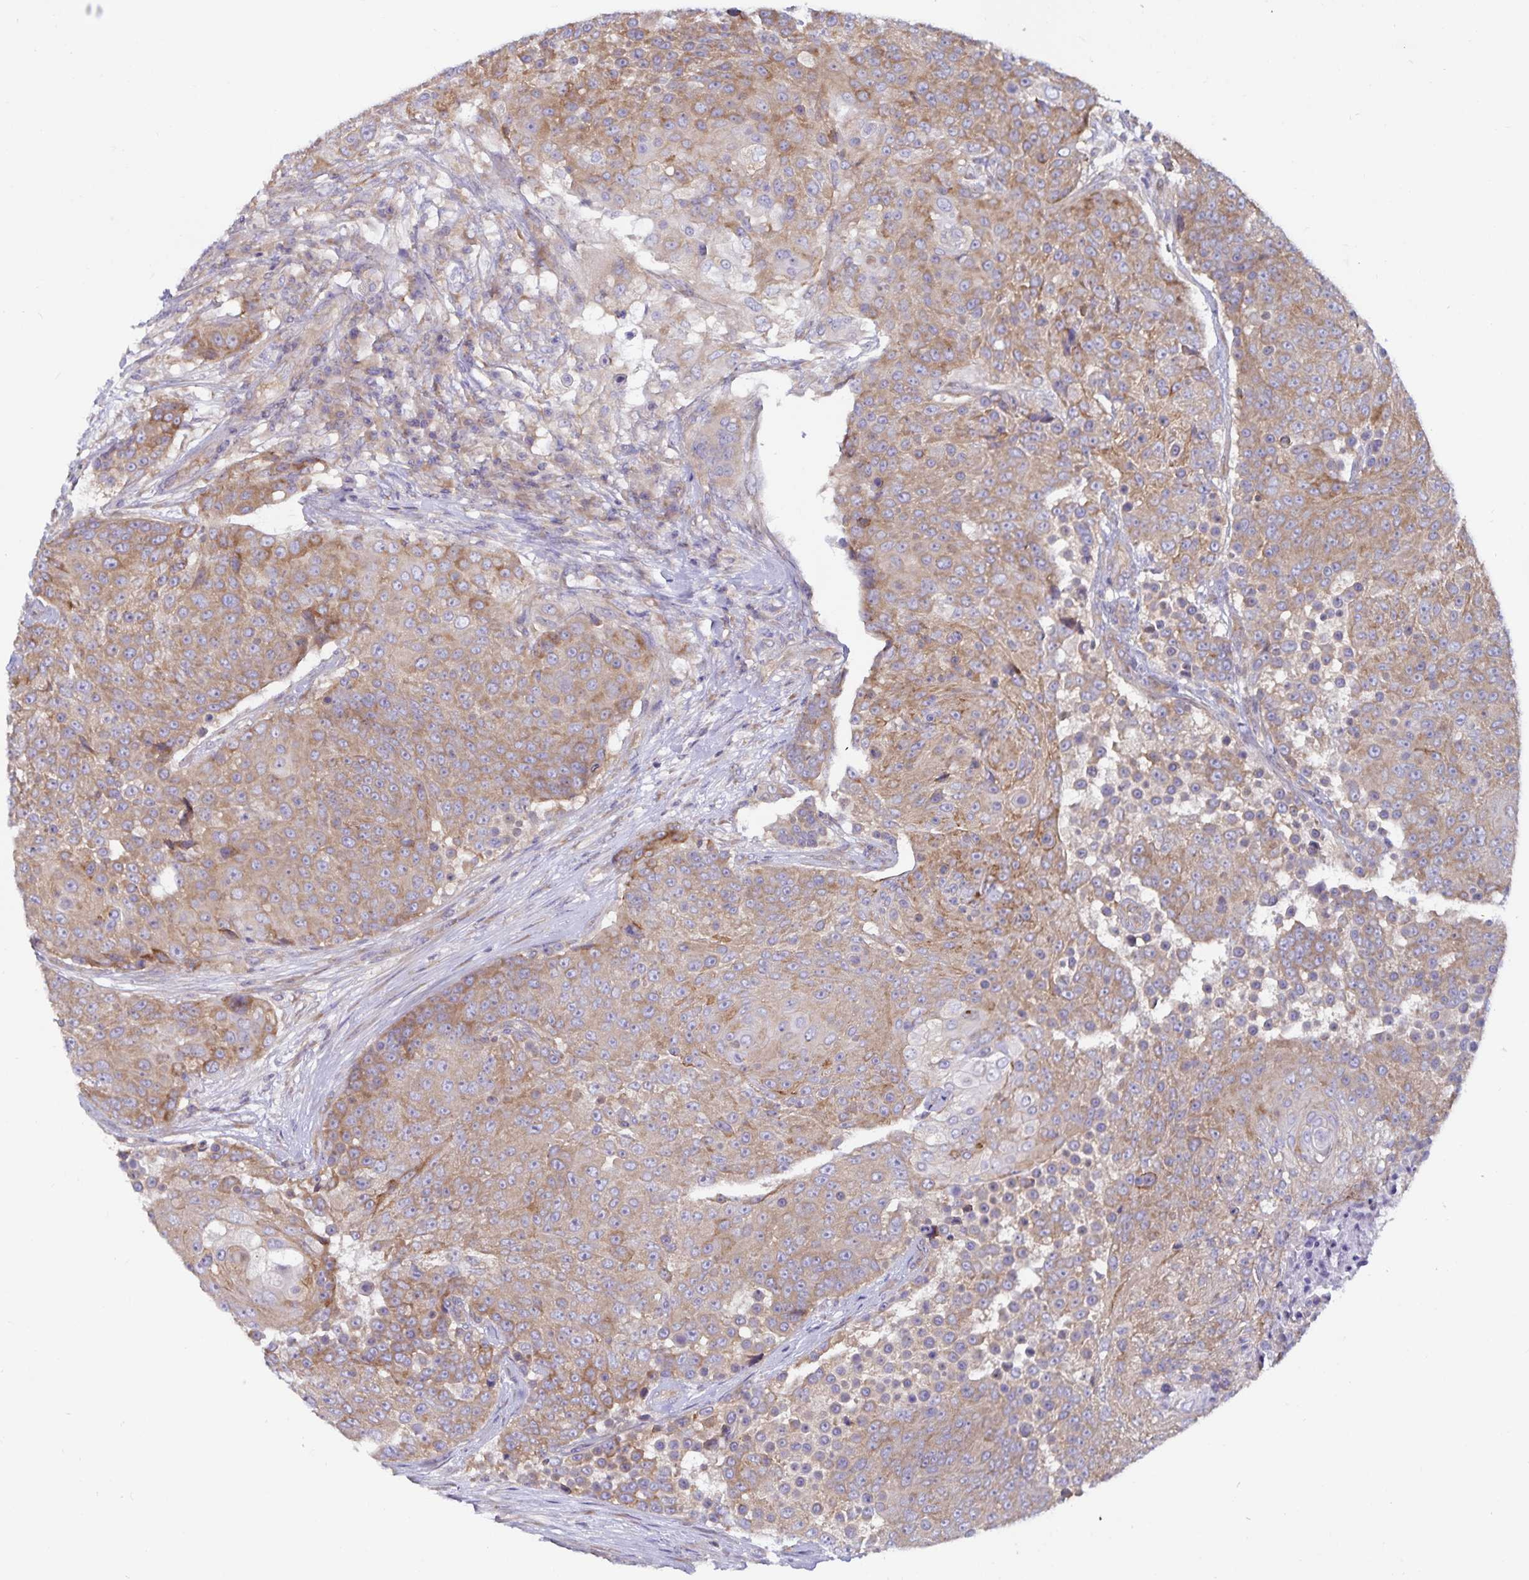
{"staining": {"intensity": "moderate", "quantity": ">75%", "location": "cytoplasmic/membranous"}, "tissue": "urothelial cancer", "cell_type": "Tumor cells", "image_type": "cancer", "snomed": [{"axis": "morphology", "description": "Urothelial carcinoma, High grade"}, {"axis": "topography", "description": "Urinary bladder"}], "caption": "An image of human urothelial carcinoma (high-grade) stained for a protein demonstrates moderate cytoplasmic/membranous brown staining in tumor cells.", "gene": "FAM120A", "patient": {"sex": "female", "age": 63}}